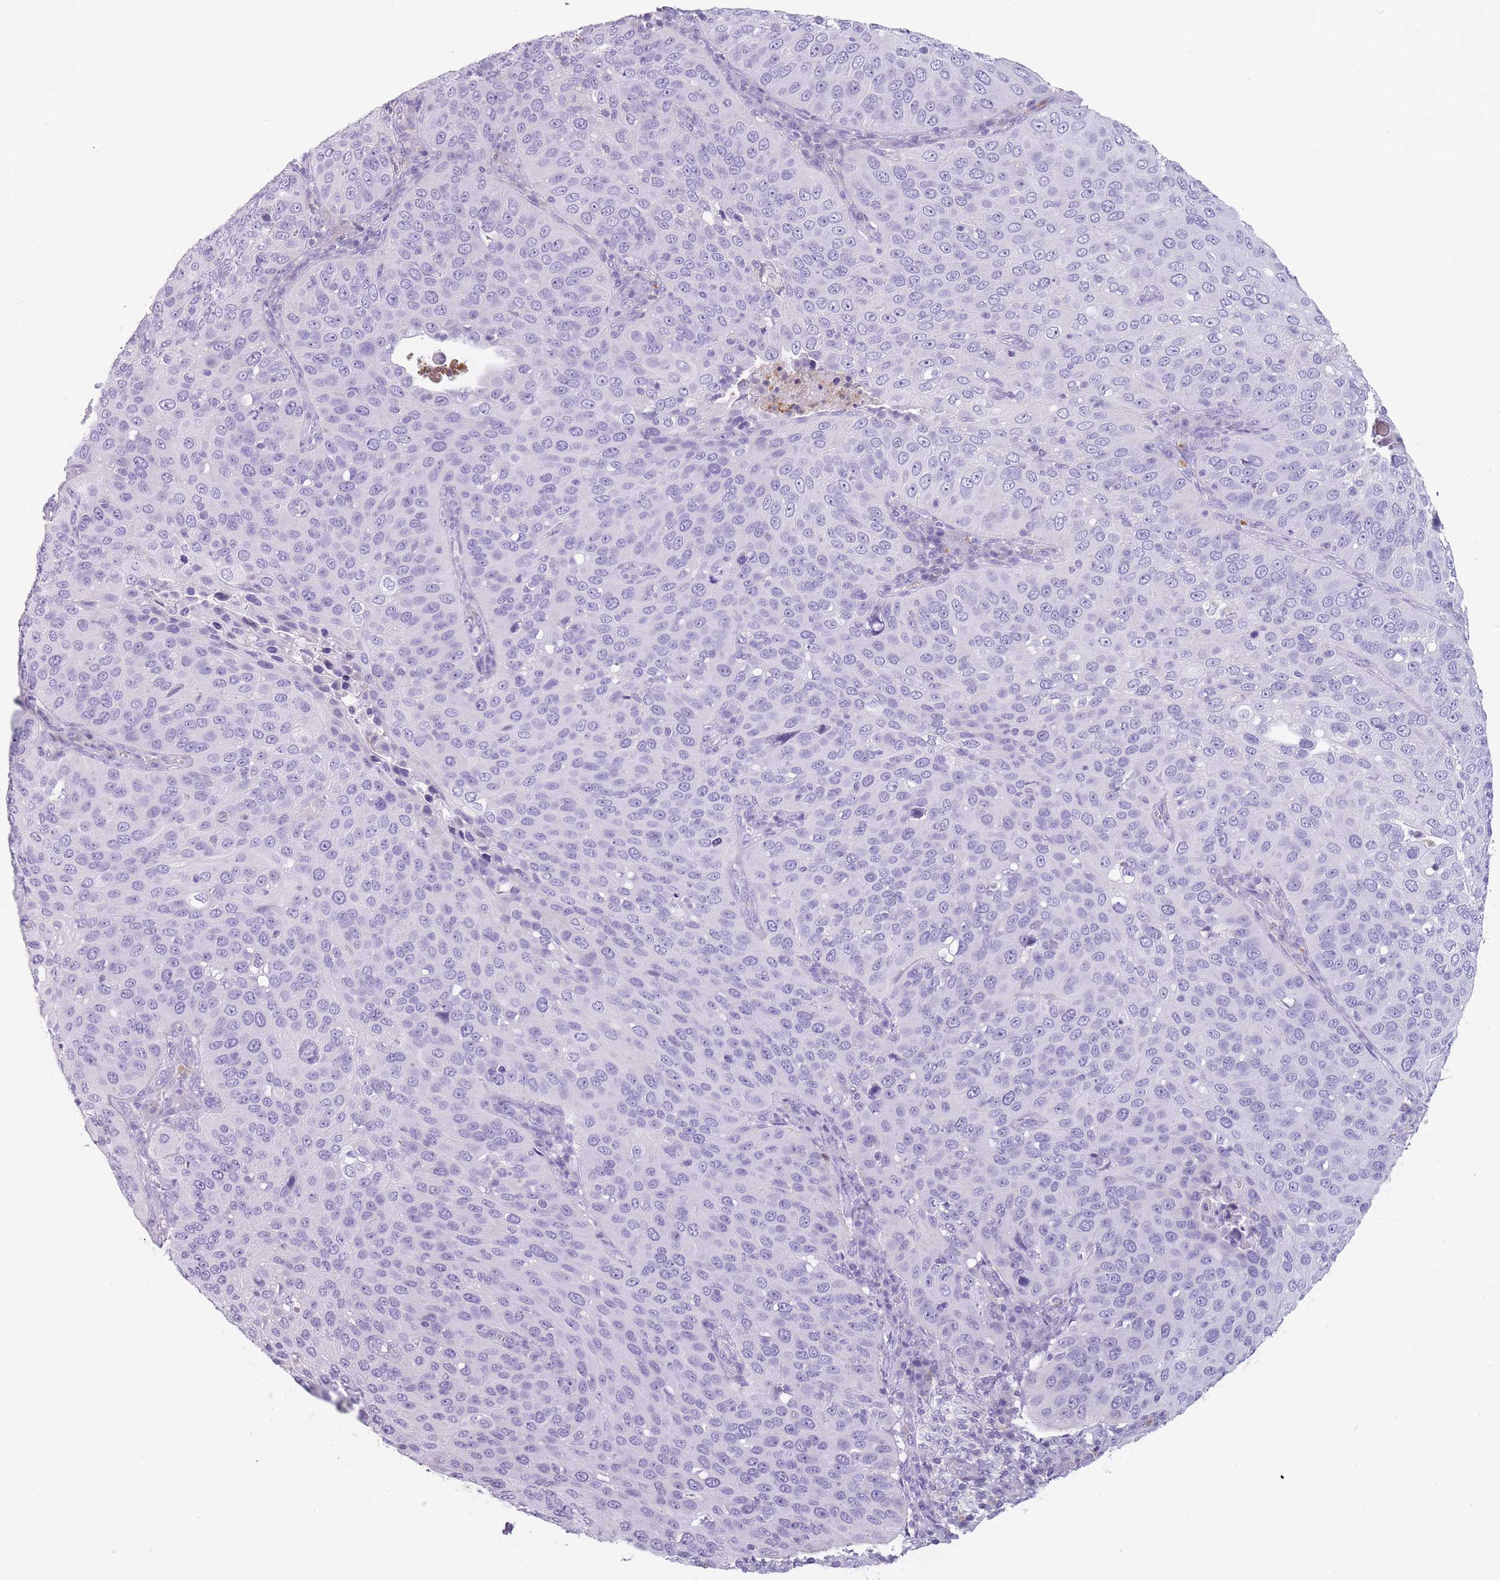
{"staining": {"intensity": "negative", "quantity": "none", "location": "none"}, "tissue": "cervical cancer", "cell_type": "Tumor cells", "image_type": "cancer", "snomed": [{"axis": "morphology", "description": "Squamous cell carcinoma, NOS"}, {"axis": "topography", "description": "Cervix"}], "caption": "This is an IHC histopathology image of human cervical cancer (squamous cell carcinoma). There is no expression in tumor cells.", "gene": "CR1L", "patient": {"sex": "female", "age": 36}}